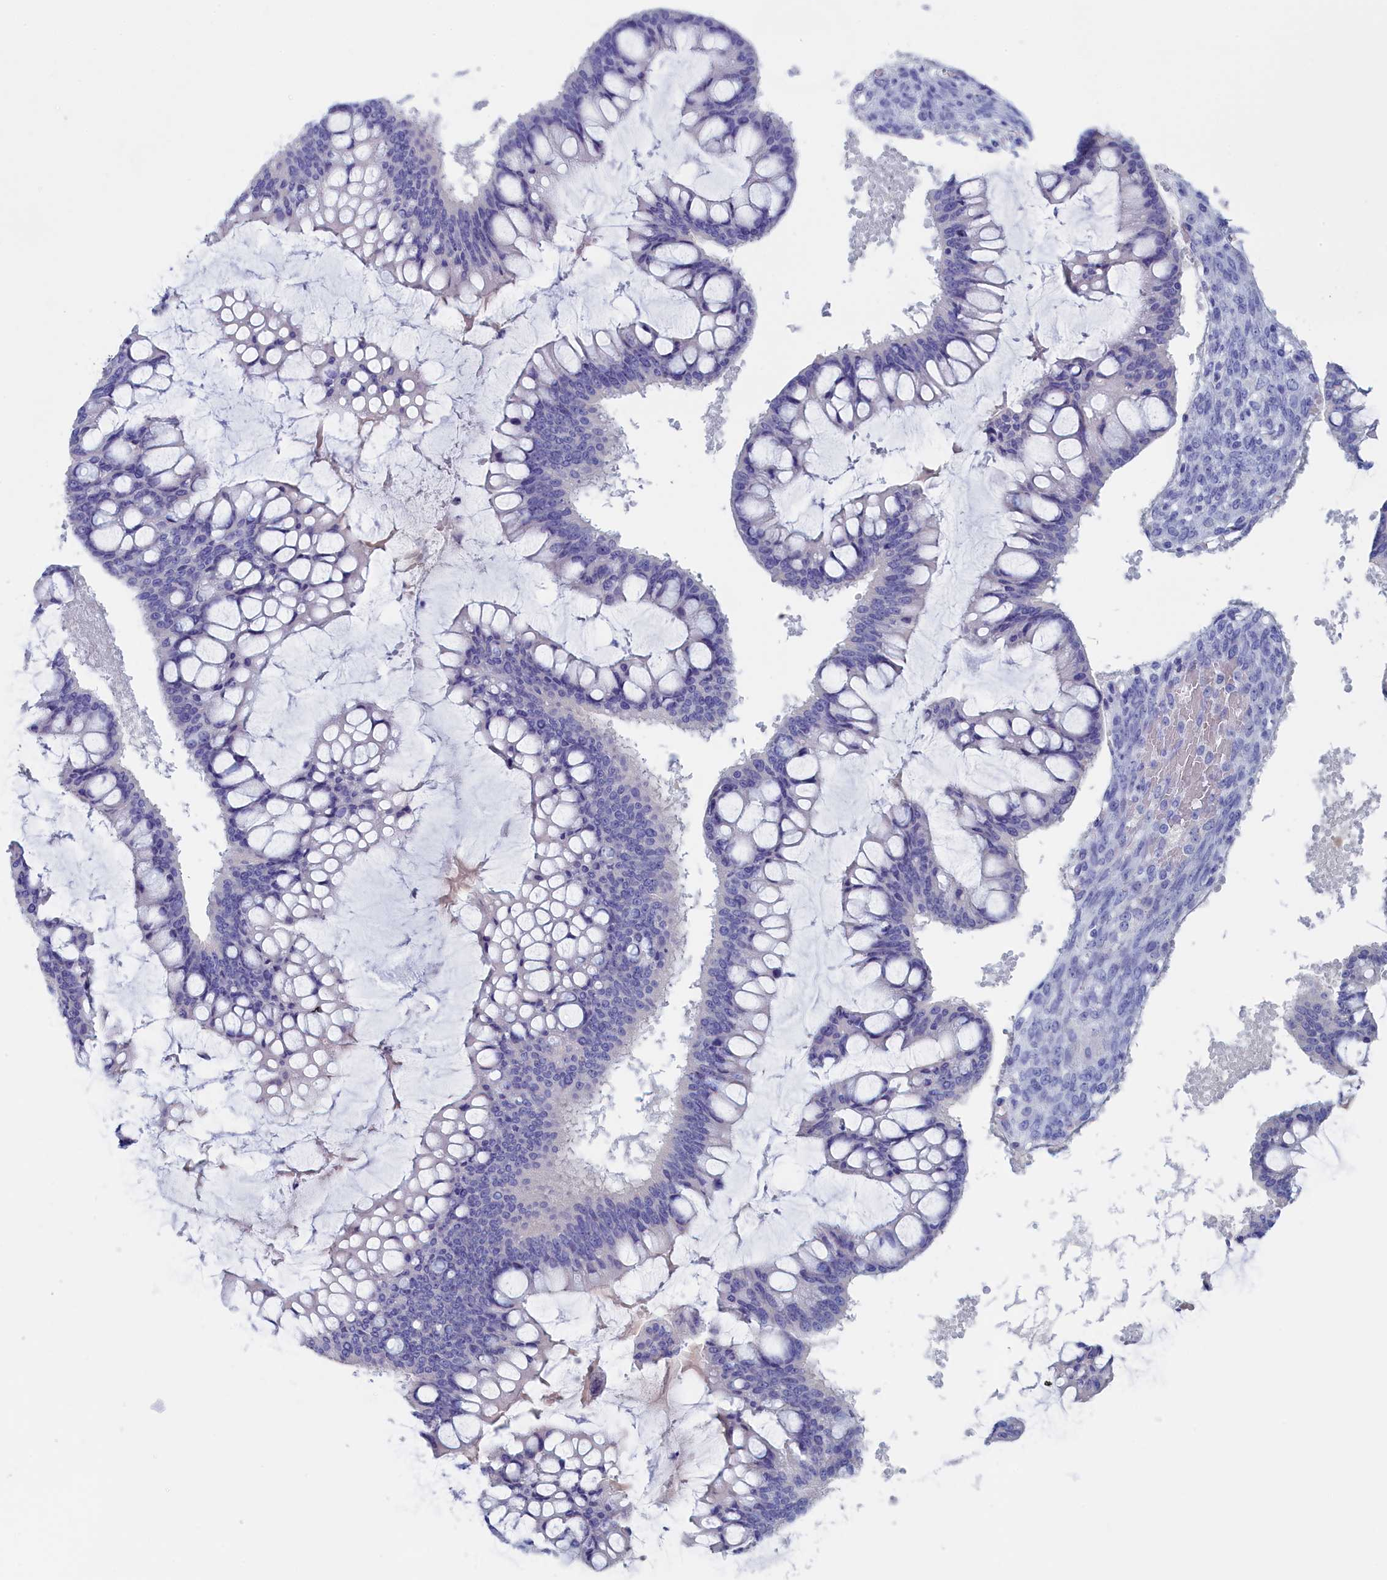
{"staining": {"intensity": "negative", "quantity": "none", "location": "none"}, "tissue": "ovarian cancer", "cell_type": "Tumor cells", "image_type": "cancer", "snomed": [{"axis": "morphology", "description": "Cystadenocarcinoma, mucinous, NOS"}, {"axis": "topography", "description": "Ovary"}], "caption": "The photomicrograph demonstrates no significant positivity in tumor cells of ovarian cancer (mucinous cystadenocarcinoma). The staining is performed using DAB brown chromogen with nuclei counter-stained in using hematoxylin.", "gene": "ANKRD2", "patient": {"sex": "female", "age": 73}}